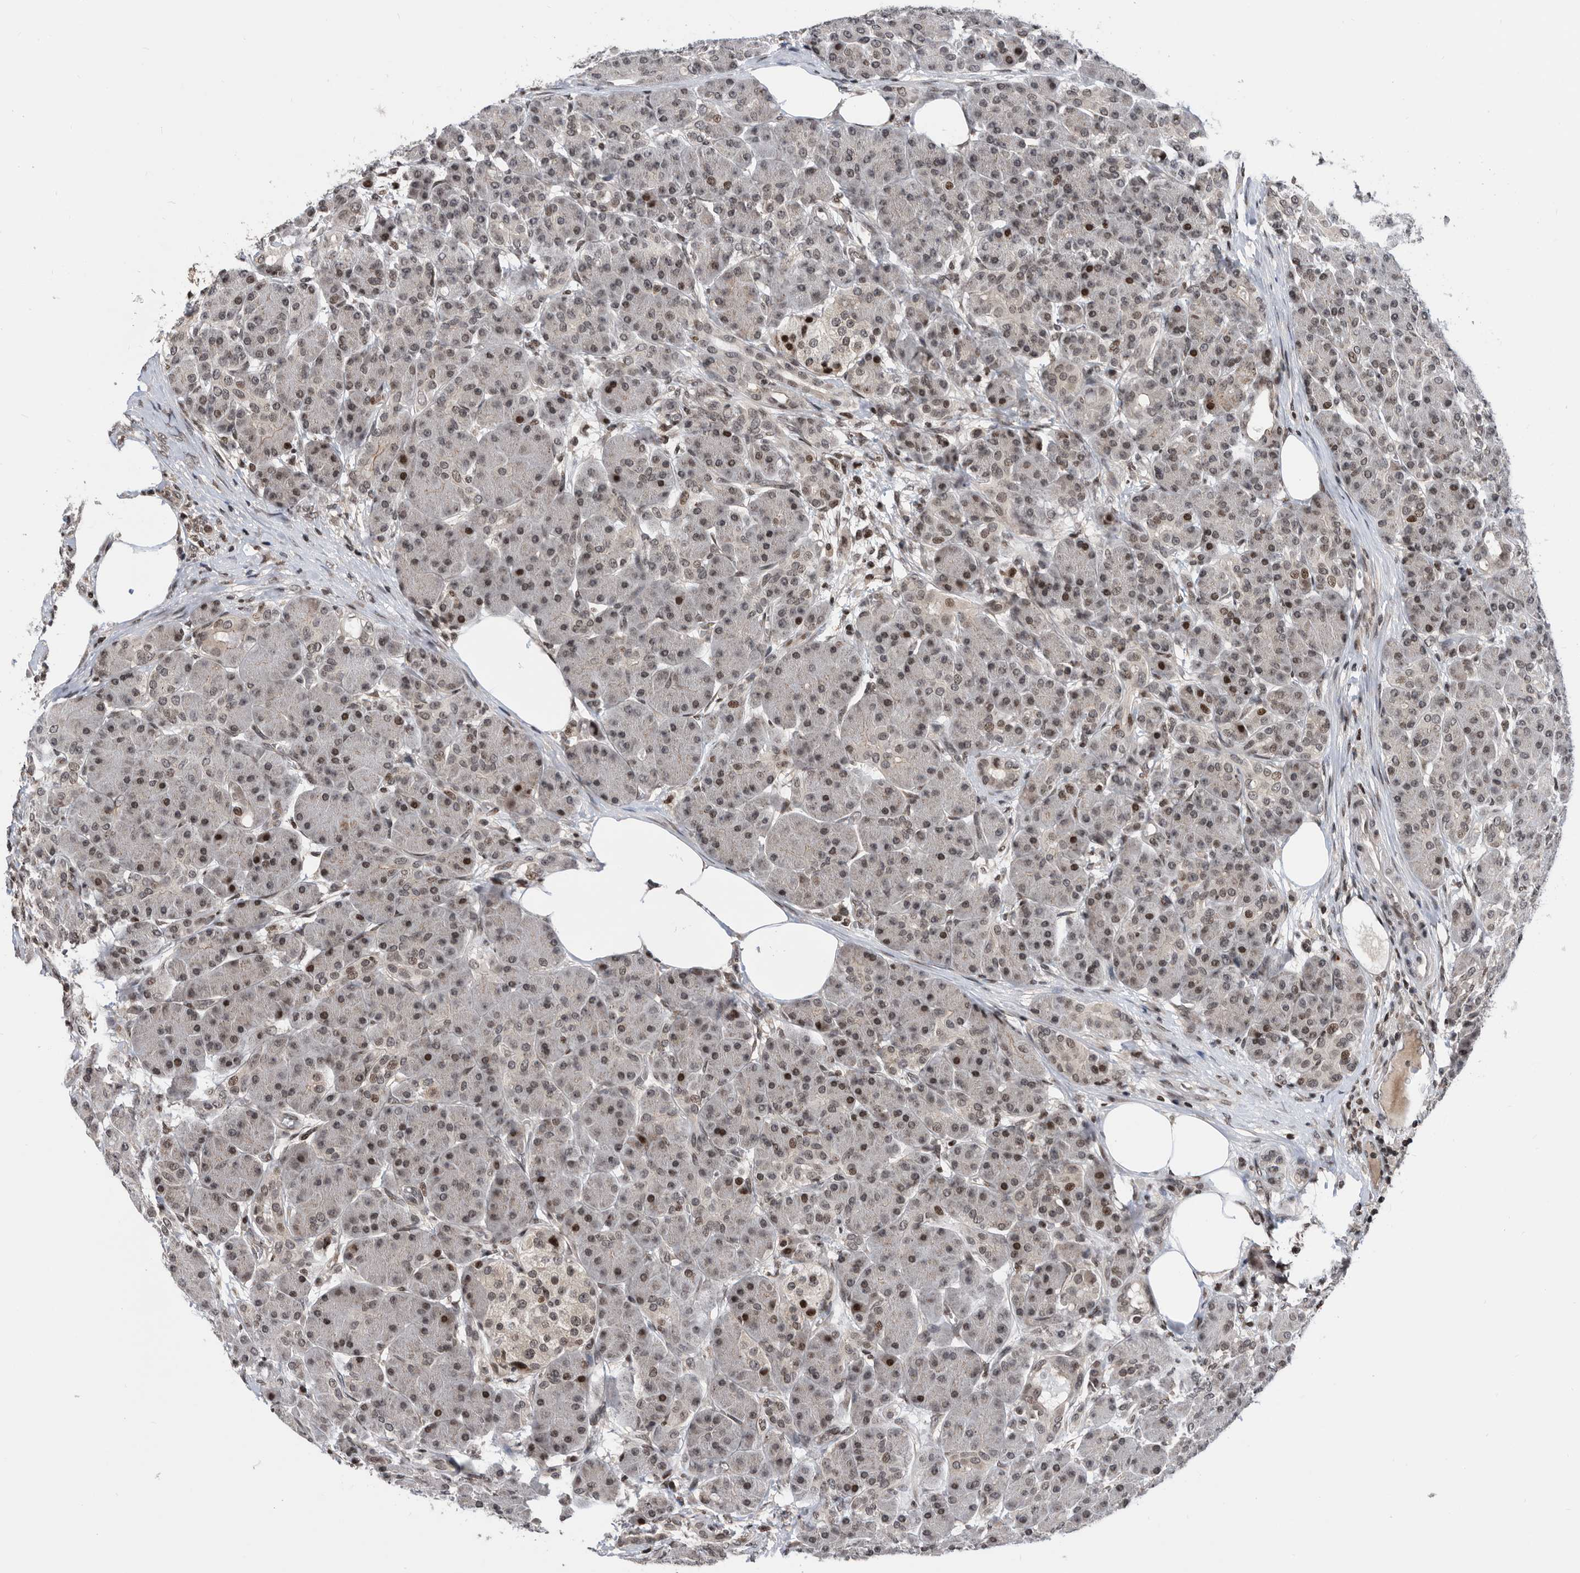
{"staining": {"intensity": "moderate", "quantity": "25%-75%", "location": "cytoplasmic/membranous,nuclear"}, "tissue": "pancreas", "cell_type": "Exocrine glandular cells", "image_type": "normal", "snomed": [{"axis": "morphology", "description": "Normal tissue, NOS"}, {"axis": "topography", "description": "Pancreas"}], "caption": "Immunohistochemical staining of benign pancreas displays moderate cytoplasmic/membranous,nuclear protein staining in about 25%-75% of exocrine glandular cells. The staining was performed using DAB to visualize the protein expression in brown, while the nuclei were stained in blue with hematoxylin (Magnification: 20x).", "gene": "SNRNP48", "patient": {"sex": "male", "age": 63}}